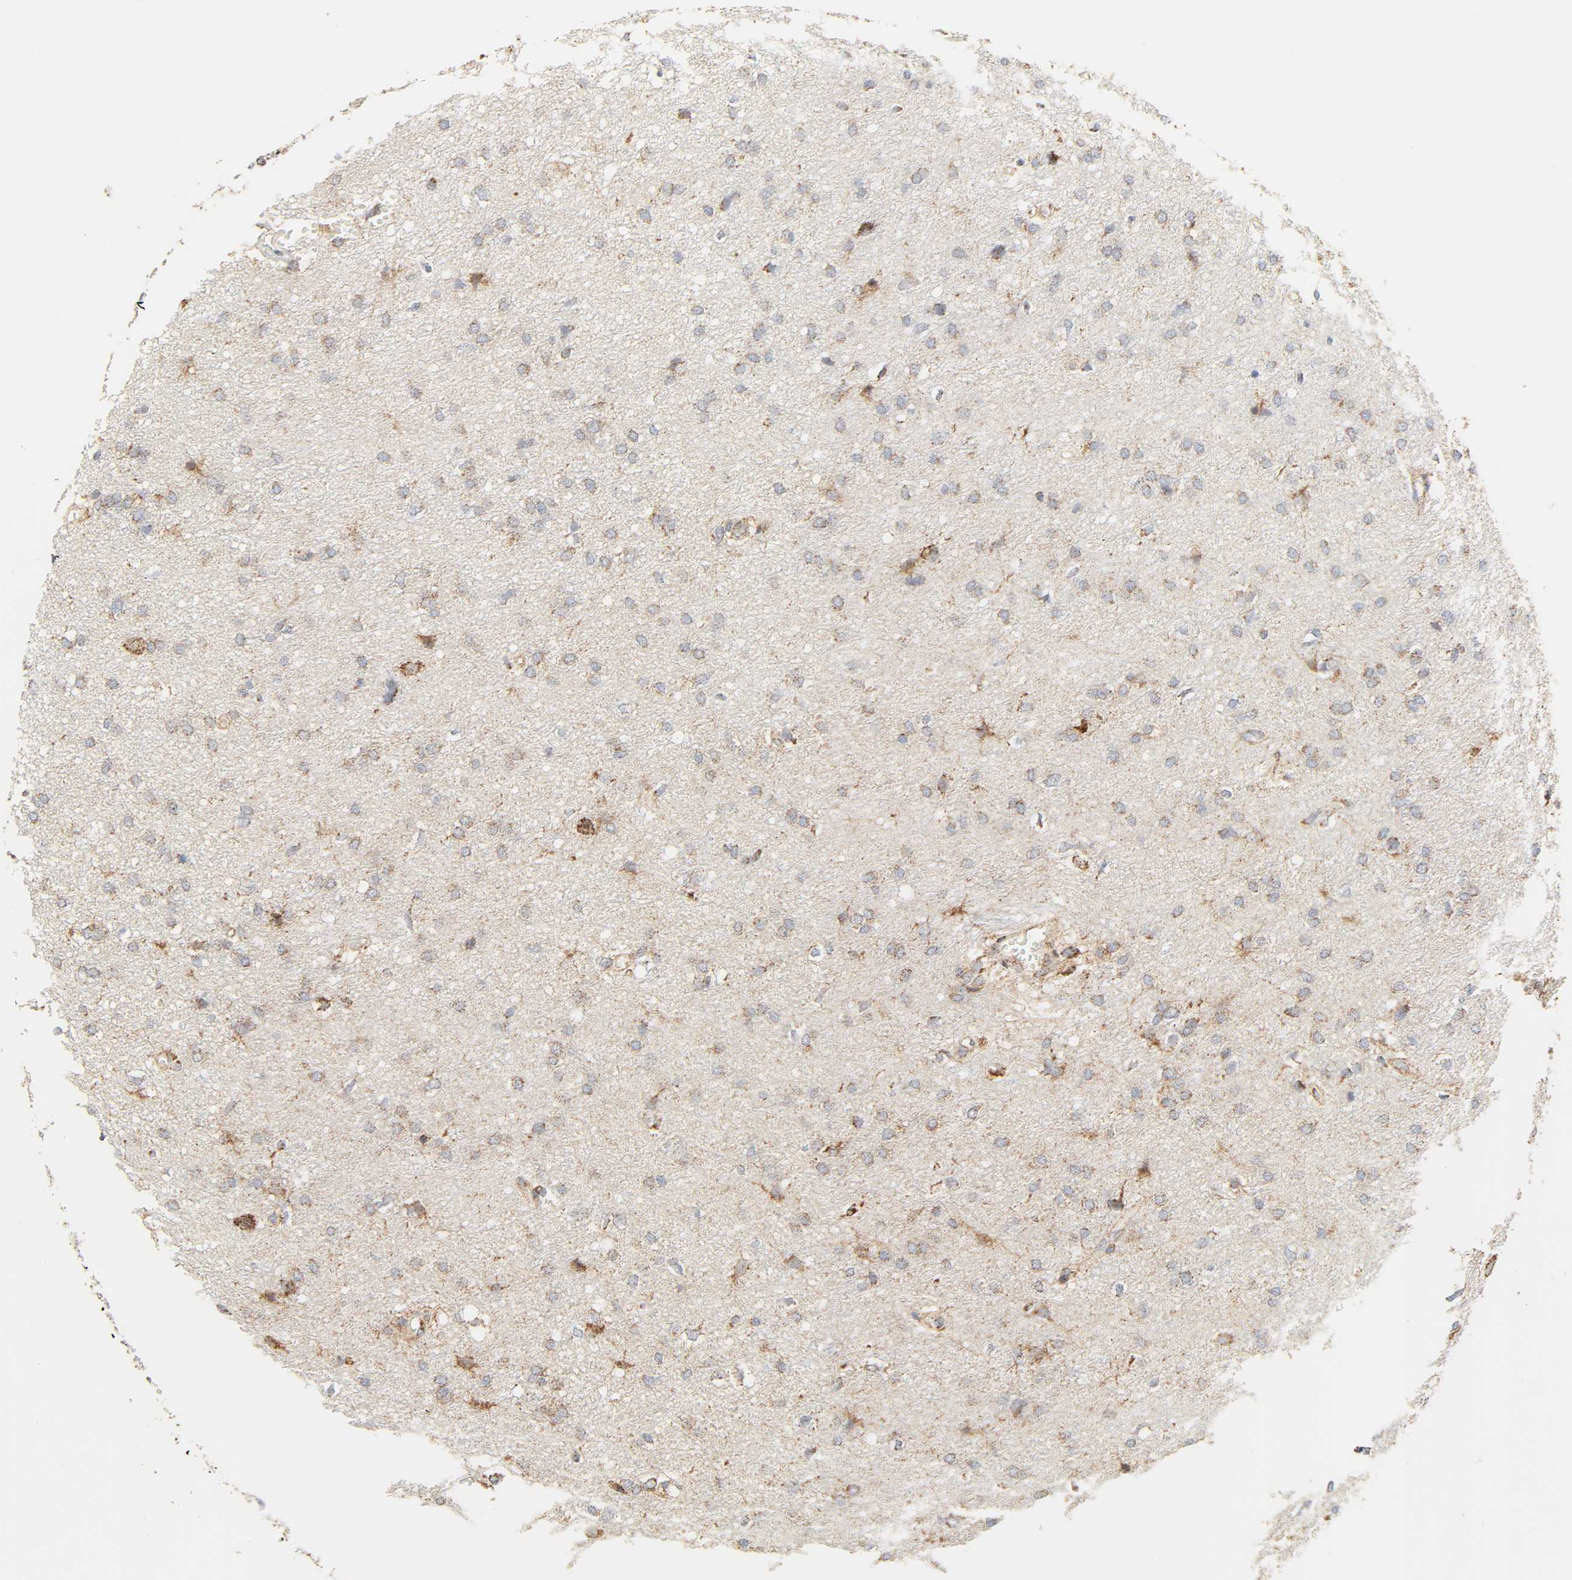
{"staining": {"intensity": "moderate", "quantity": ">75%", "location": "cytoplasmic/membranous"}, "tissue": "glioma", "cell_type": "Tumor cells", "image_type": "cancer", "snomed": [{"axis": "morphology", "description": "Glioma, malignant, High grade"}, {"axis": "topography", "description": "Brain"}], "caption": "A photomicrograph of malignant glioma (high-grade) stained for a protein reveals moderate cytoplasmic/membranous brown staining in tumor cells.", "gene": "ZMAT5", "patient": {"sex": "female", "age": 59}}